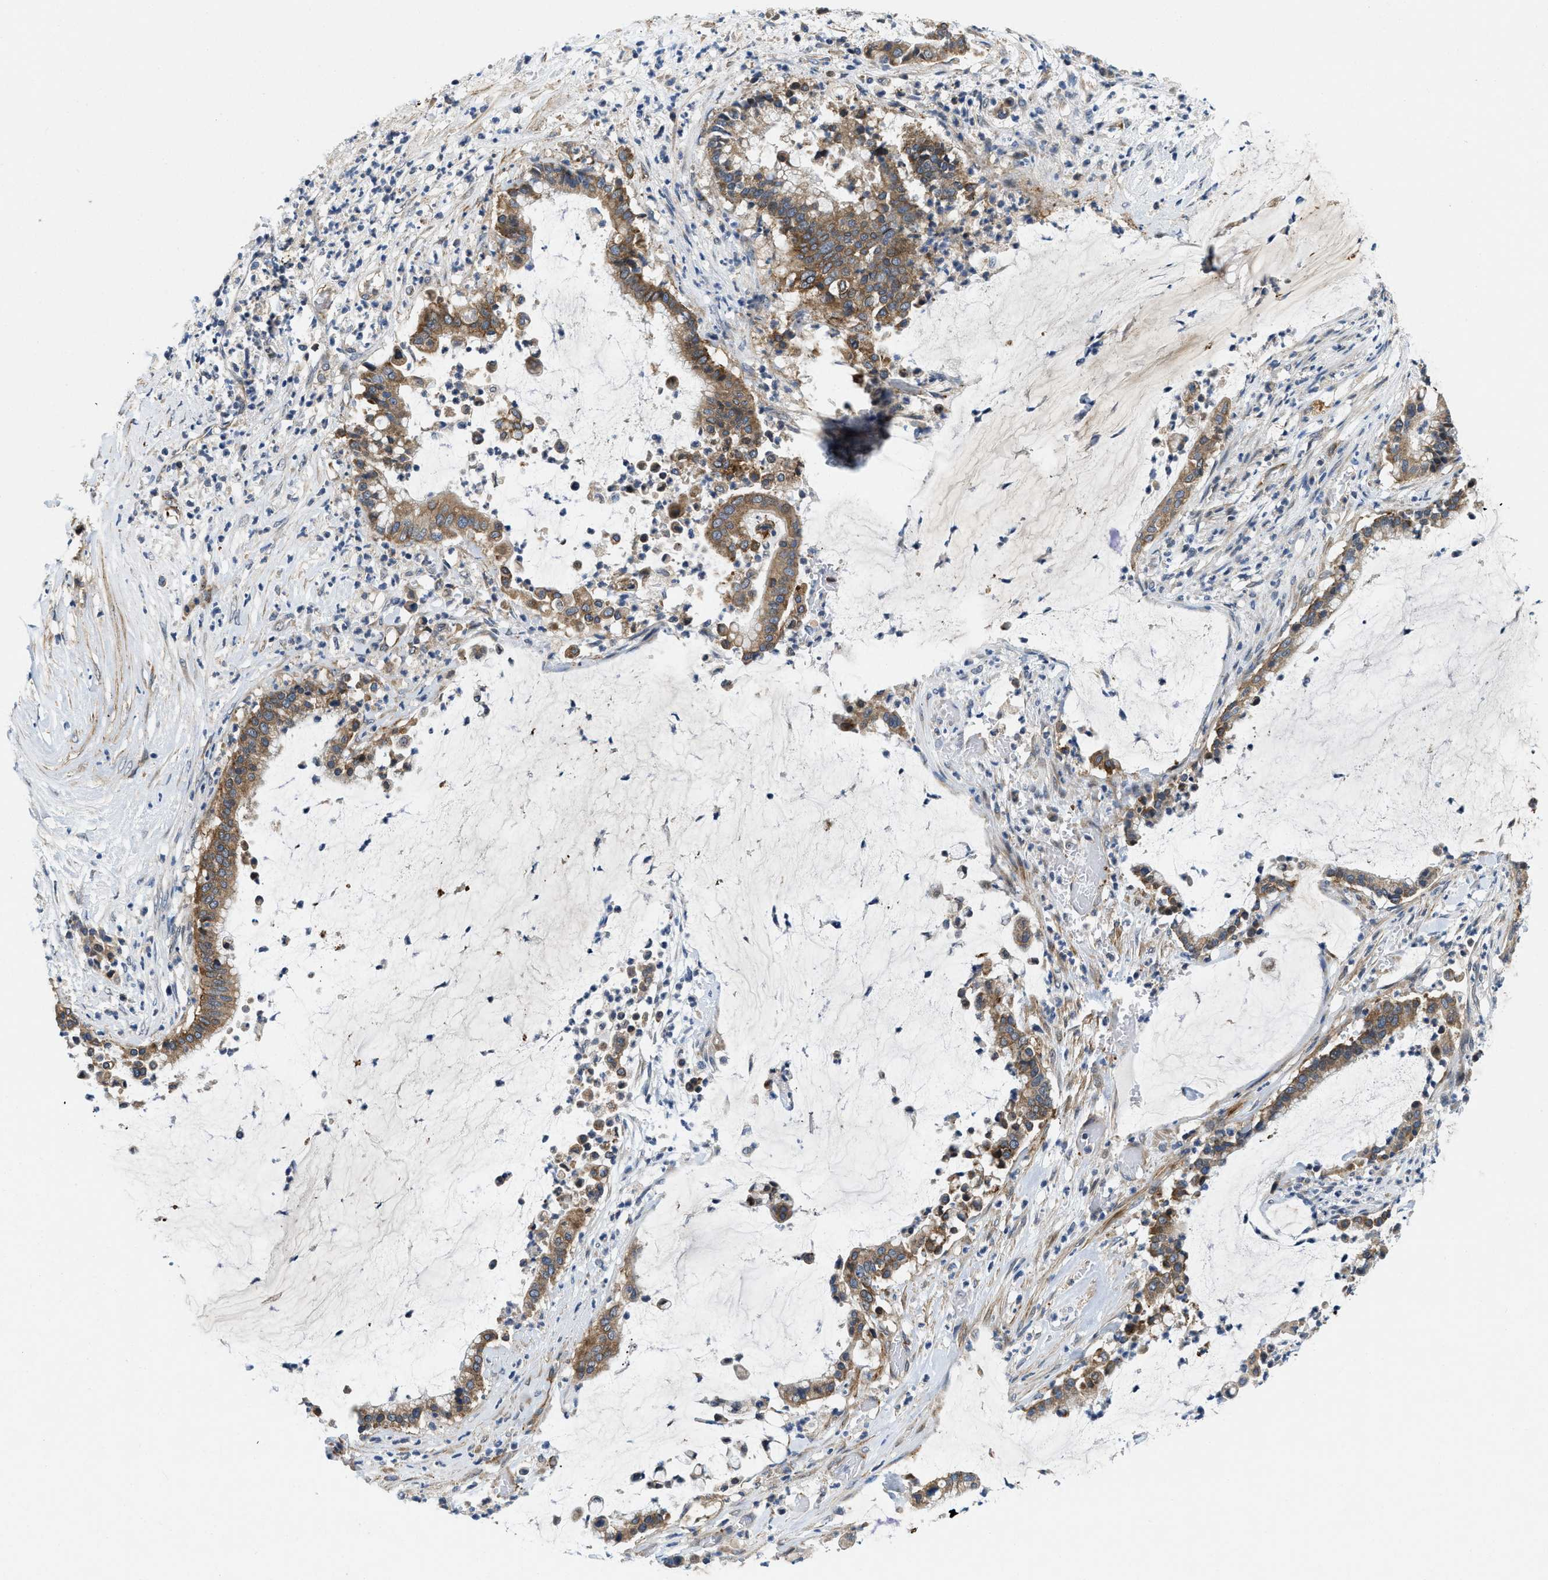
{"staining": {"intensity": "moderate", "quantity": ">75%", "location": "cytoplasmic/membranous"}, "tissue": "pancreatic cancer", "cell_type": "Tumor cells", "image_type": "cancer", "snomed": [{"axis": "morphology", "description": "Adenocarcinoma, NOS"}, {"axis": "topography", "description": "Pancreas"}], "caption": "Moderate cytoplasmic/membranous expression for a protein is seen in approximately >75% of tumor cells of pancreatic adenocarcinoma using IHC.", "gene": "ZNF599", "patient": {"sex": "male", "age": 41}}